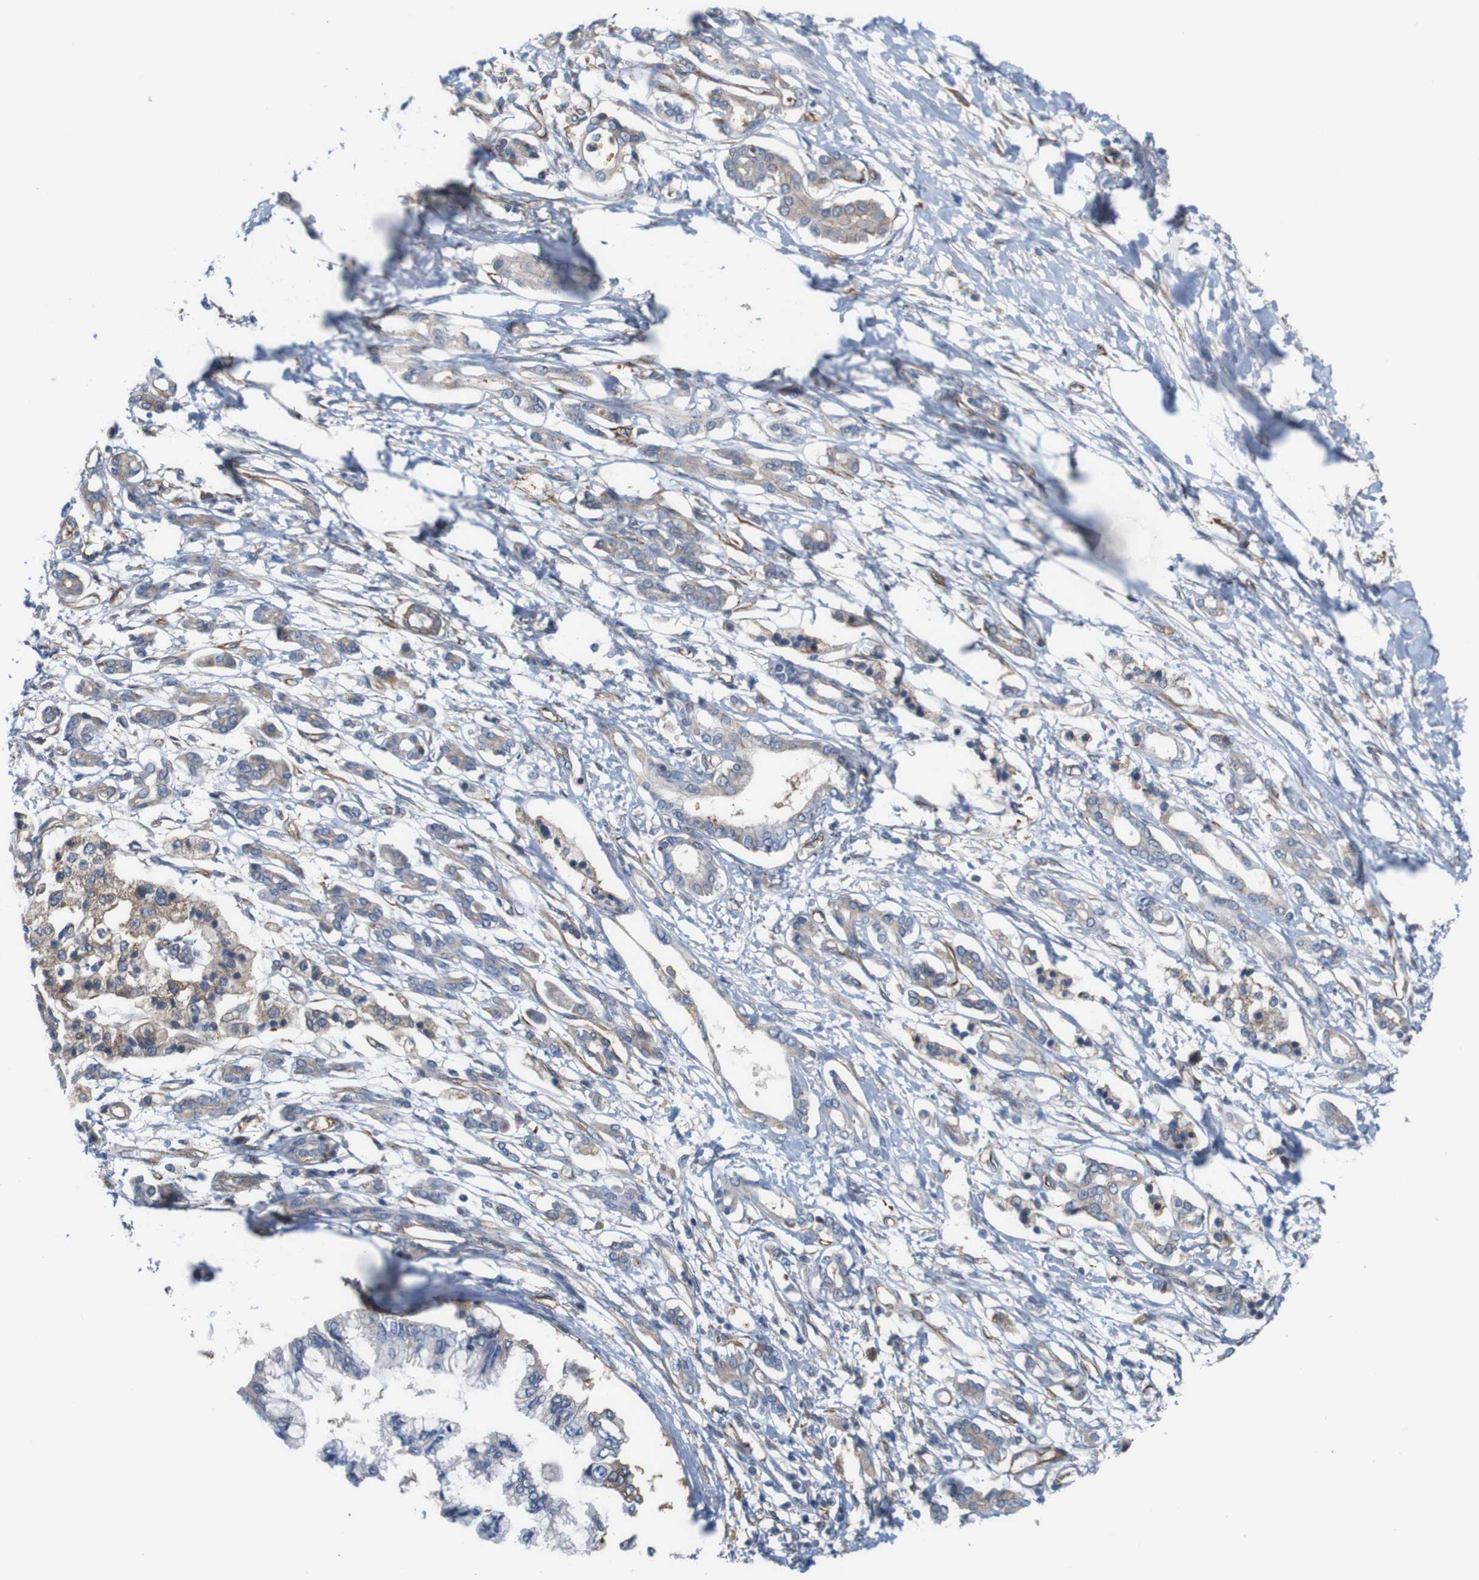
{"staining": {"intensity": "moderate", "quantity": "<25%", "location": "cytoplasmic/membranous"}, "tissue": "pancreatic cancer", "cell_type": "Tumor cells", "image_type": "cancer", "snomed": [{"axis": "morphology", "description": "Adenocarcinoma, NOS"}, {"axis": "topography", "description": "Pancreas"}], "caption": "Immunohistochemistry image of human pancreatic adenocarcinoma stained for a protein (brown), which exhibits low levels of moderate cytoplasmic/membranous positivity in approximately <25% of tumor cells.", "gene": "JPH1", "patient": {"sex": "male", "age": 56}}